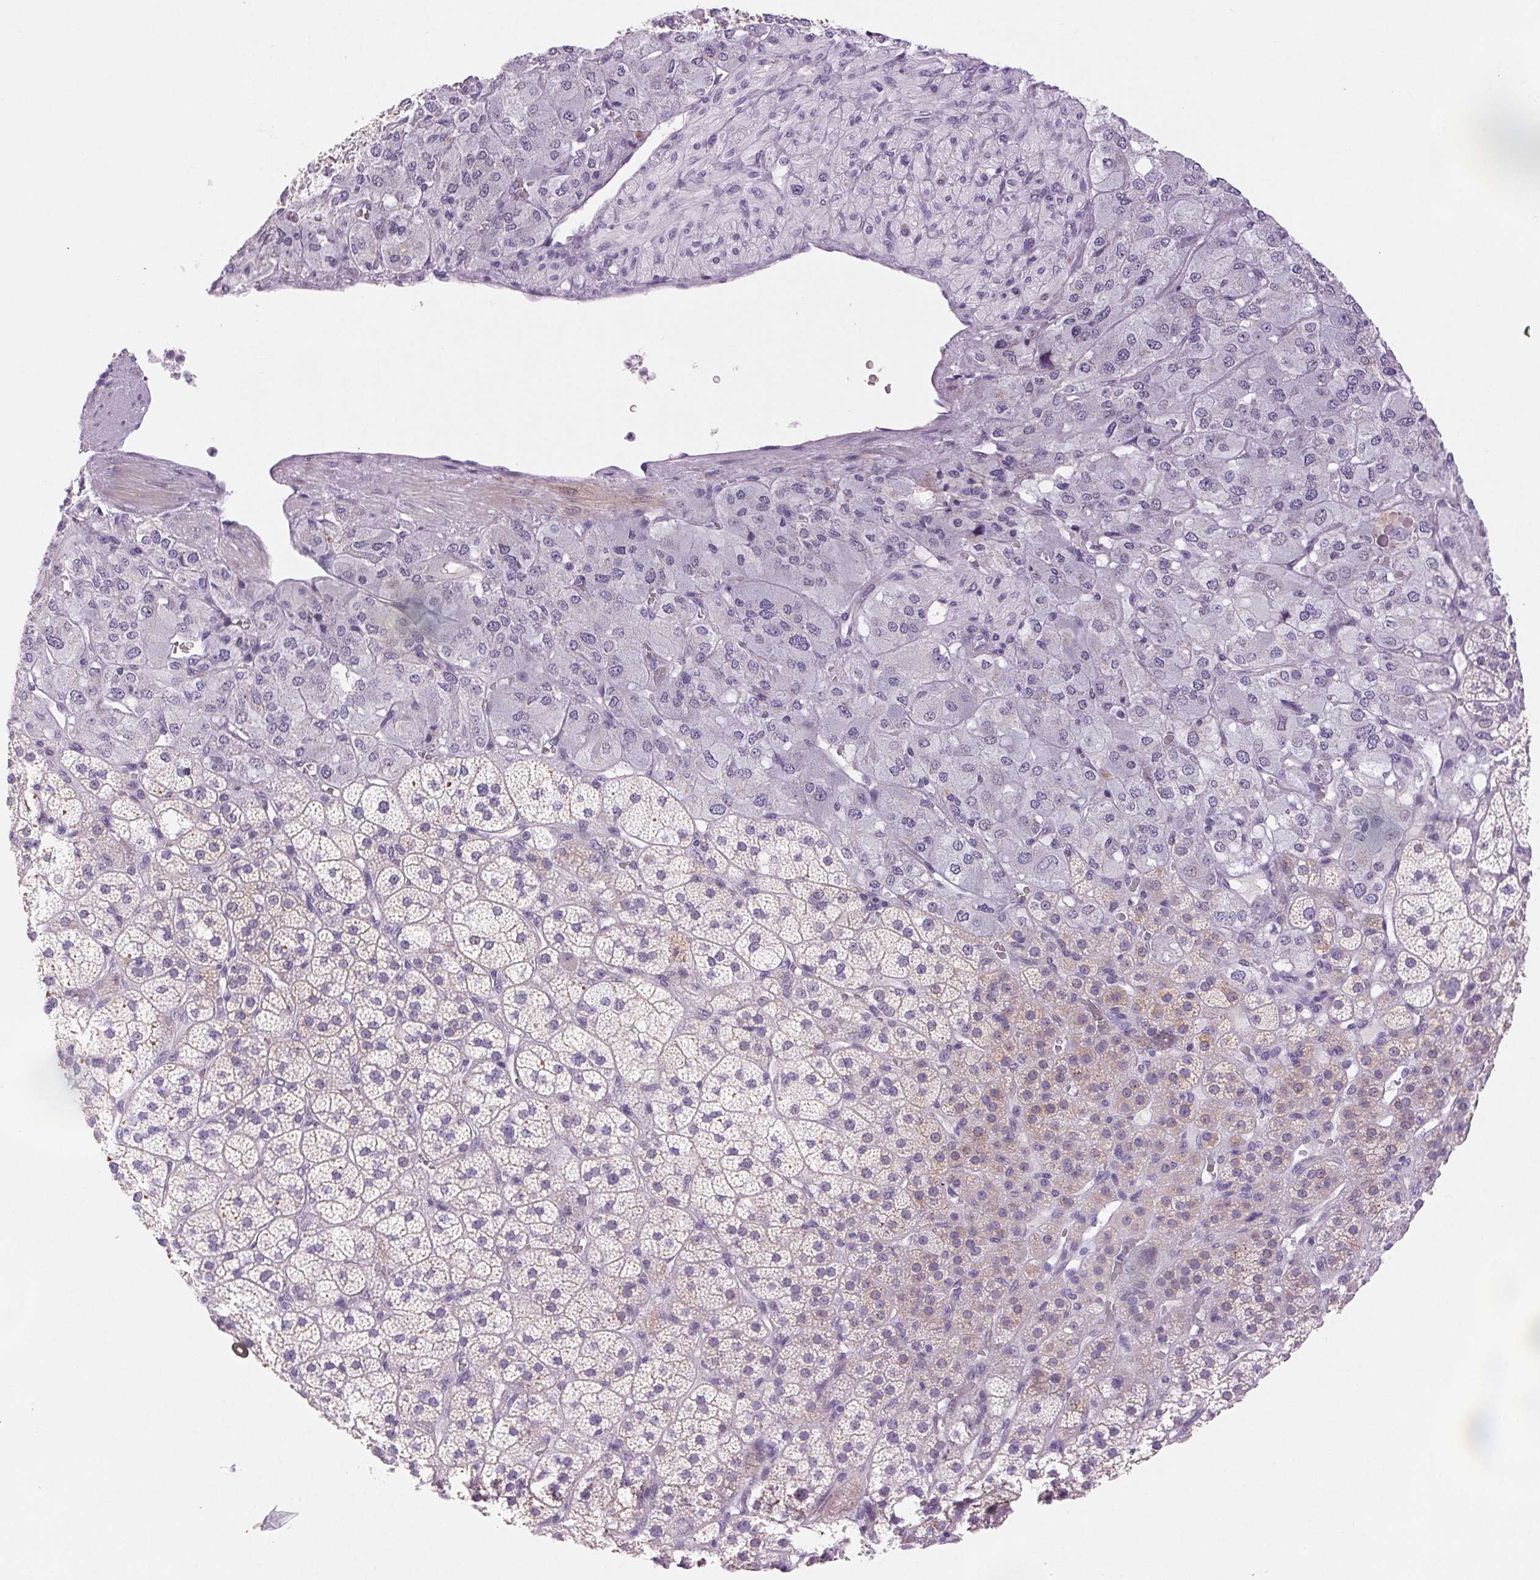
{"staining": {"intensity": "weak", "quantity": "<25%", "location": "cytoplasmic/membranous"}, "tissue": "adrenal gland", "cell_type": "Glandular cells", "image_type": "normal", "snomed": [{"axis": "morphology", "description": "Normal tissue, NOS"}, {"axis": "topography", "description": "Adrenal gland"}], "caption": "IHC histopathology image of benign adrenal gland stained for a protein (brown), which reveals no positivity in glandular cells. Nuclei are stained in blue.", "gene": "ARHGAP11B", "patient": {"sex": "female", "age": 60}}